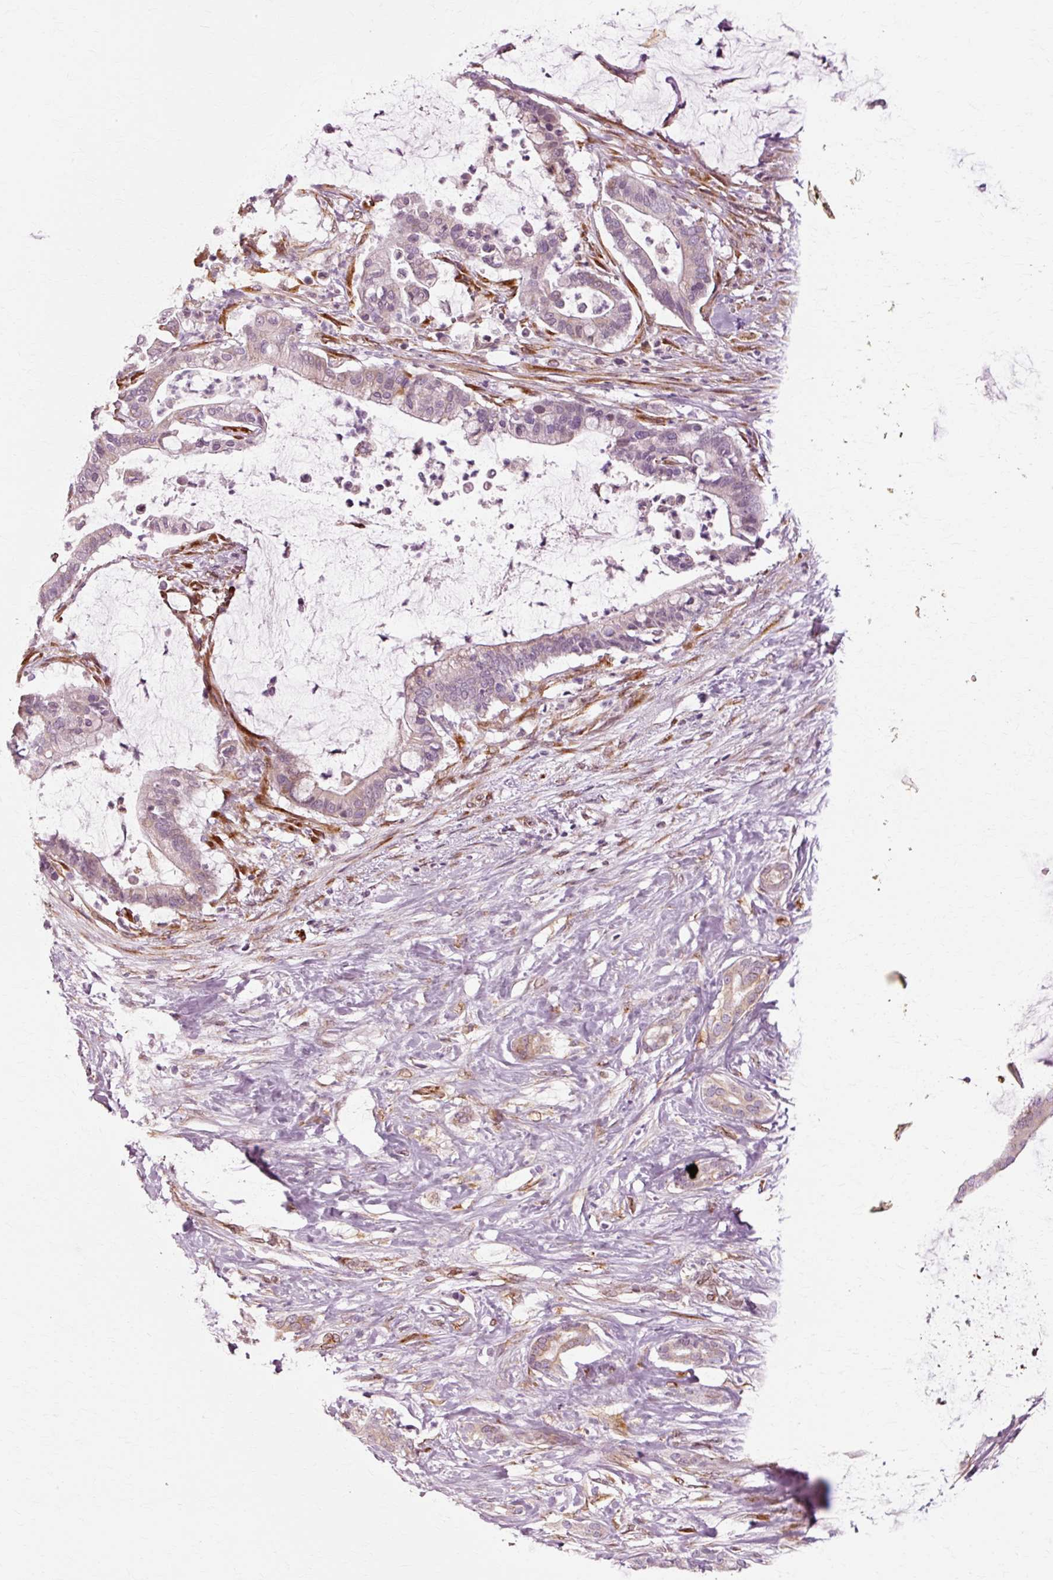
{"staining": {"intensity": "weak", "quantity": "<25%", "location": "cytoplasmic/membranous"}, "tissue": "pancreatic cancer", "cell_type": "Tumor cells", "image_type": "cancer", "snomed": [{"axis": "morphology", "description": "Adenocarcinoma, NOS"}, {"axis": "topography", "description": "Pancreas"}], "caption": "This photomicrograph is of pancreatic cancer (adenocarcinoma) stained with immunohistochemistry to label a protein in brown with the nuclei are counter-stained blue. There is no staining in tumor cells. (DAB immunohistochemistry with hematoxylin counter stain).", "gene": "RGPD5", "patient": {"sex": "male", "age": 41}}